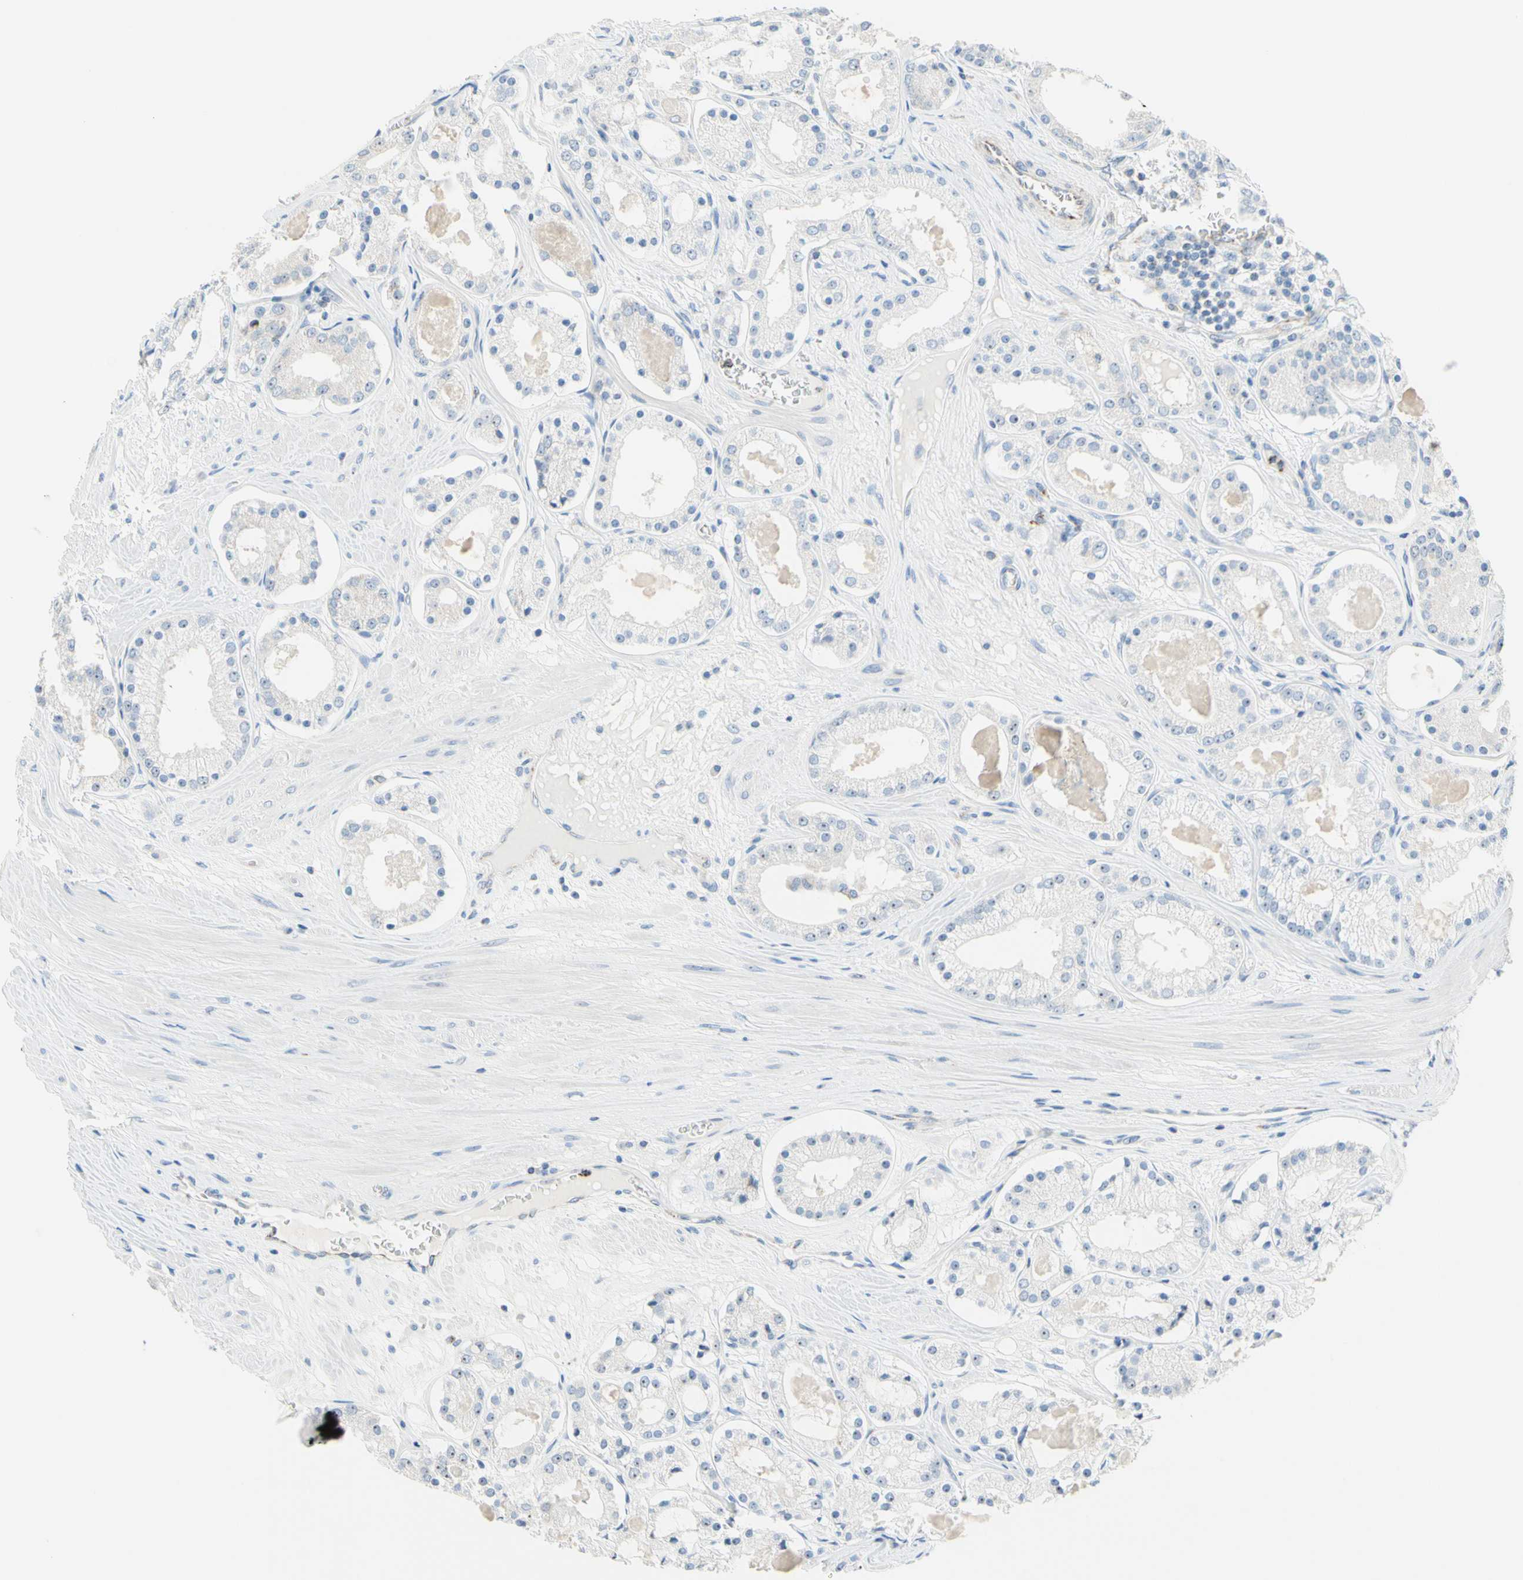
{"staining": {"intensity": "weak", "quantity": "<25%", "location": "nuclear"}, "tissue": "prostate cancer", "cell_type": "Tumor cells", "image_type": "cancer", "snomed": [{"axis": "morphology", "description": "Adenocarcinoma, High grade"}, {"axis": "topography", "description": "Prostate"}], "caption": "Image shows no protein positivity in tumor cells of prostate high-grade adenocarcinoma tissue.", "gene": "CYSLTR1", "patient": {"sex": "male", "age": 66}}